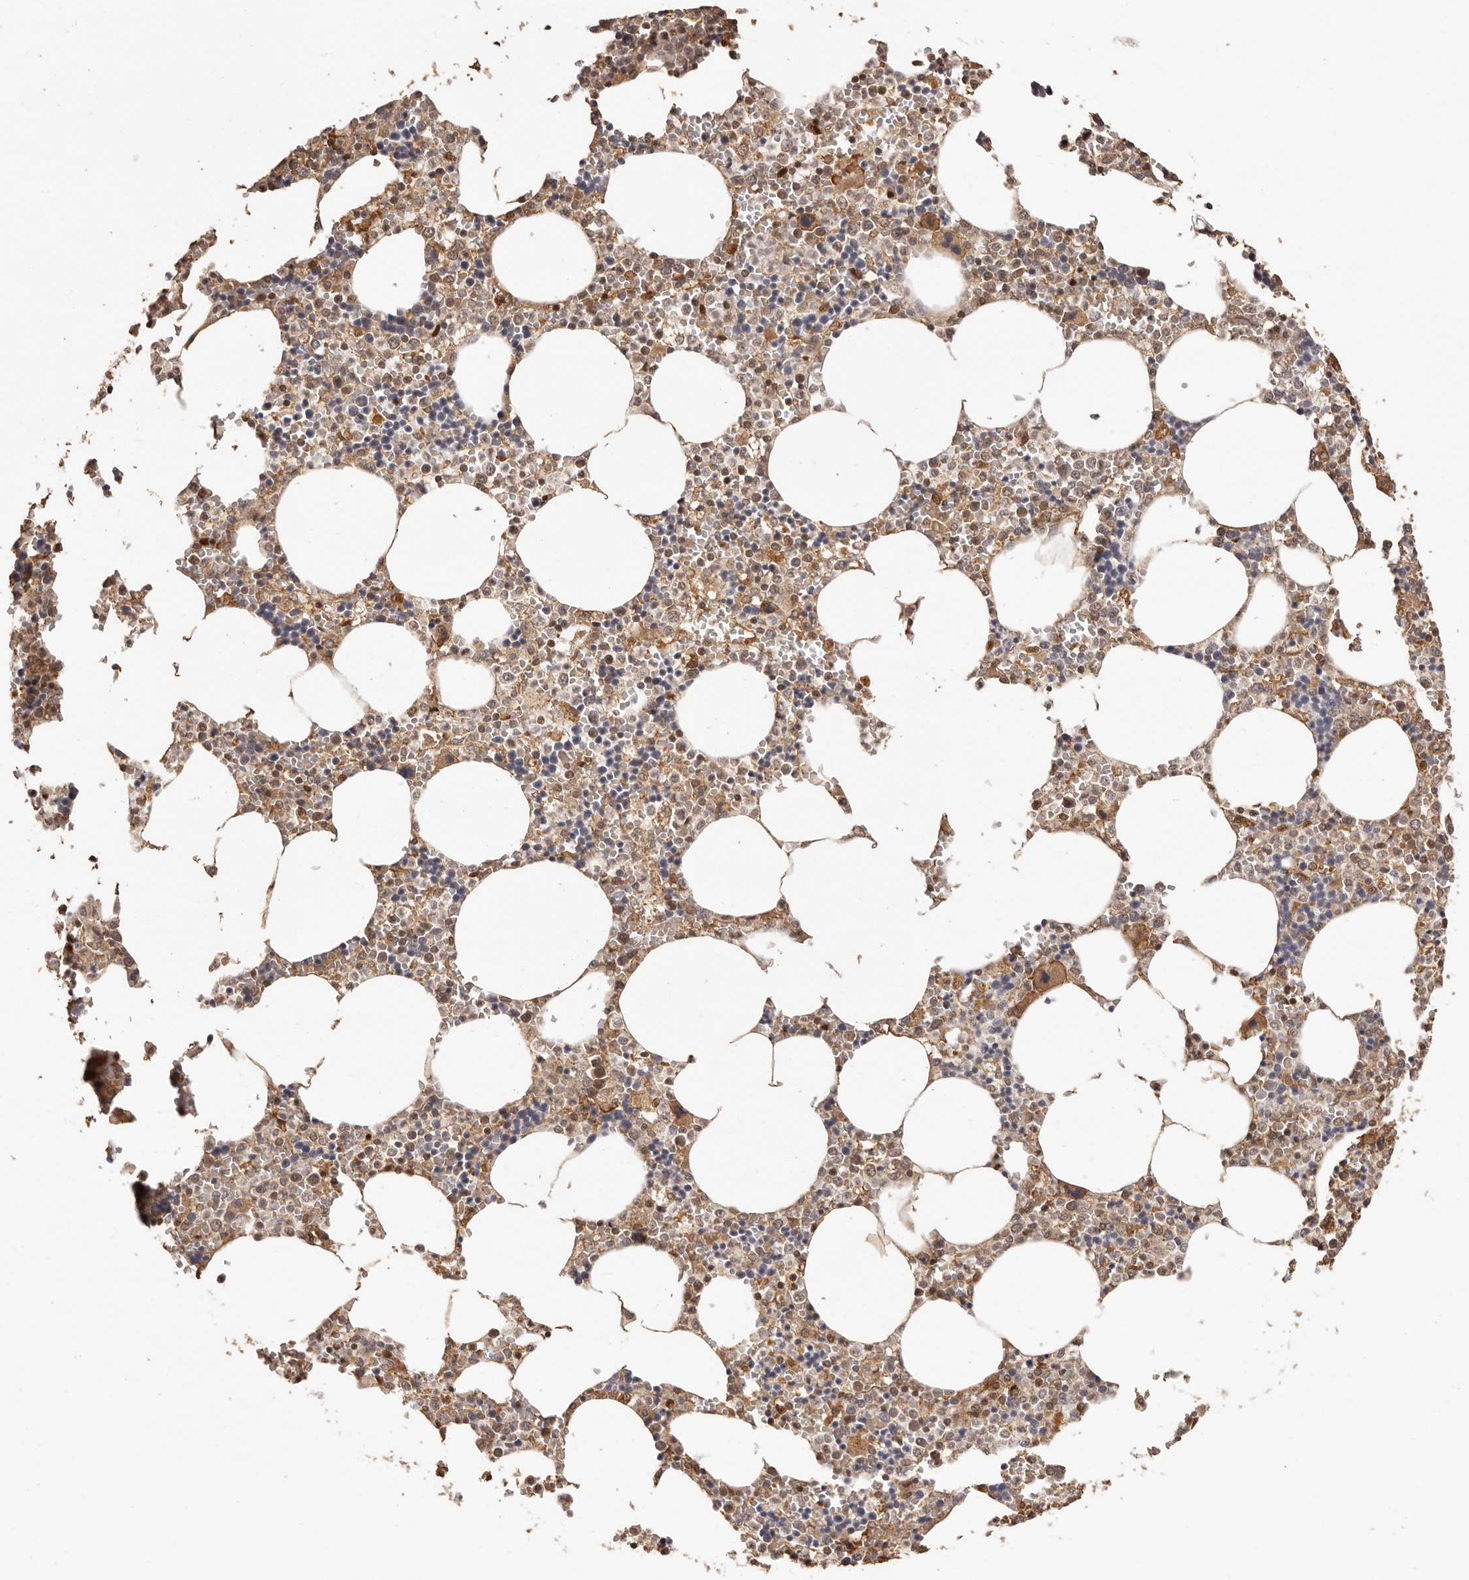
{"staining": {"intensity": "moderate", "quantity": "25%-75%", "location": "cytoplasmic/membranous,nuclear"}, "tissue": "bone marrow", "cell_type": "Hematopoietic cells", "image_type": "normal", "snomed": [{"axis": "morphology", "description": "Normal tissue, NOS"}, {"axis": "topography", "description": "Bone marrow"}], "caption": "DAB immunohistochemical staining of benign bone marrow shows moderate cytoplasmic/membranous,nuclear protein expression in about 25%-75% of hematopoietic cells. The staining was performed using DAB, with brown indicating positive protein expression. Nuclei are stained blue with hematoxylin.", "gene": "UBR2", "patient": {"sex": "male", "age": 70}}